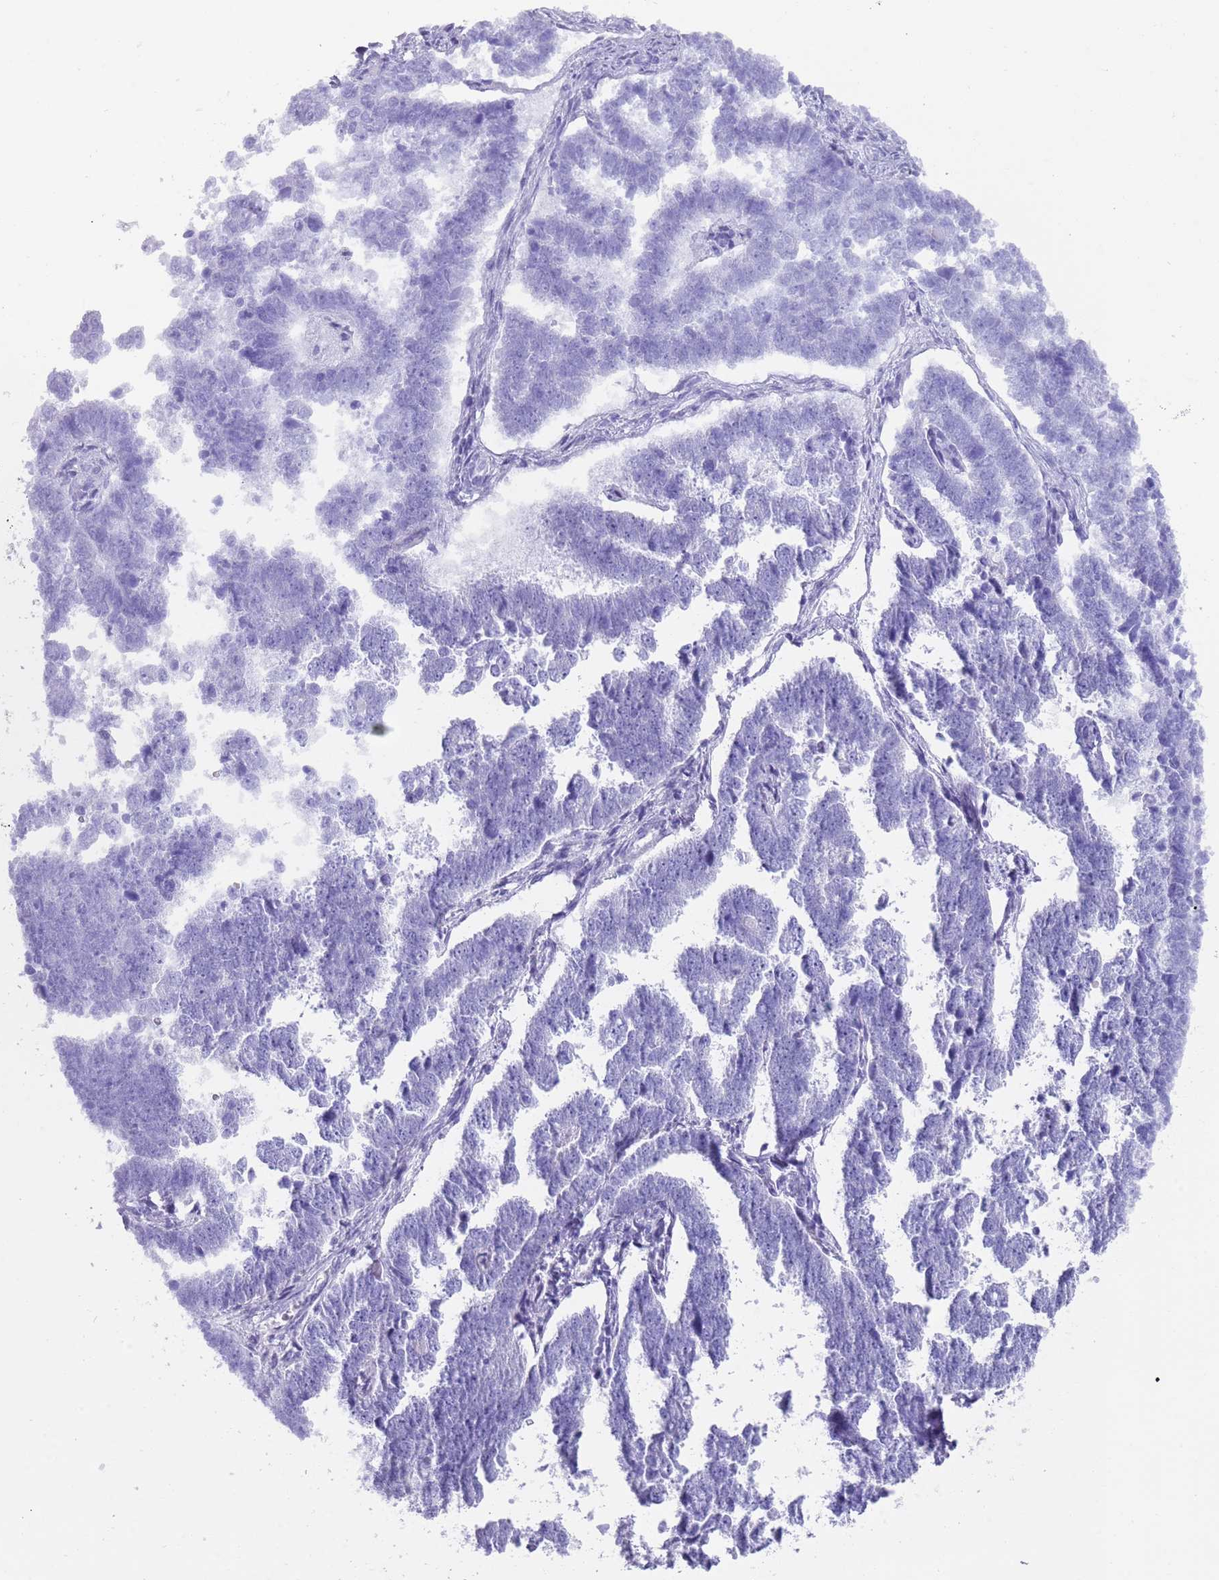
{"staining": {"intensity": "negative", "quantity": "none", "location": "none"}, "tissue": "endometrial cancer", "cell_type": "Tumor cells", "image_type": "cancer", "snomed": [{"axis": "morphology", "description": "Adenocarcinoma, NOS"}, {"axis": "topography", "description": "Endometrium"}], "caption": "The micrograph reveals no staining of tumor cells in adenocarcinoma (endometrial).", "gene": "MYADML2", "patient": {"sex": "female", "age": 75}}